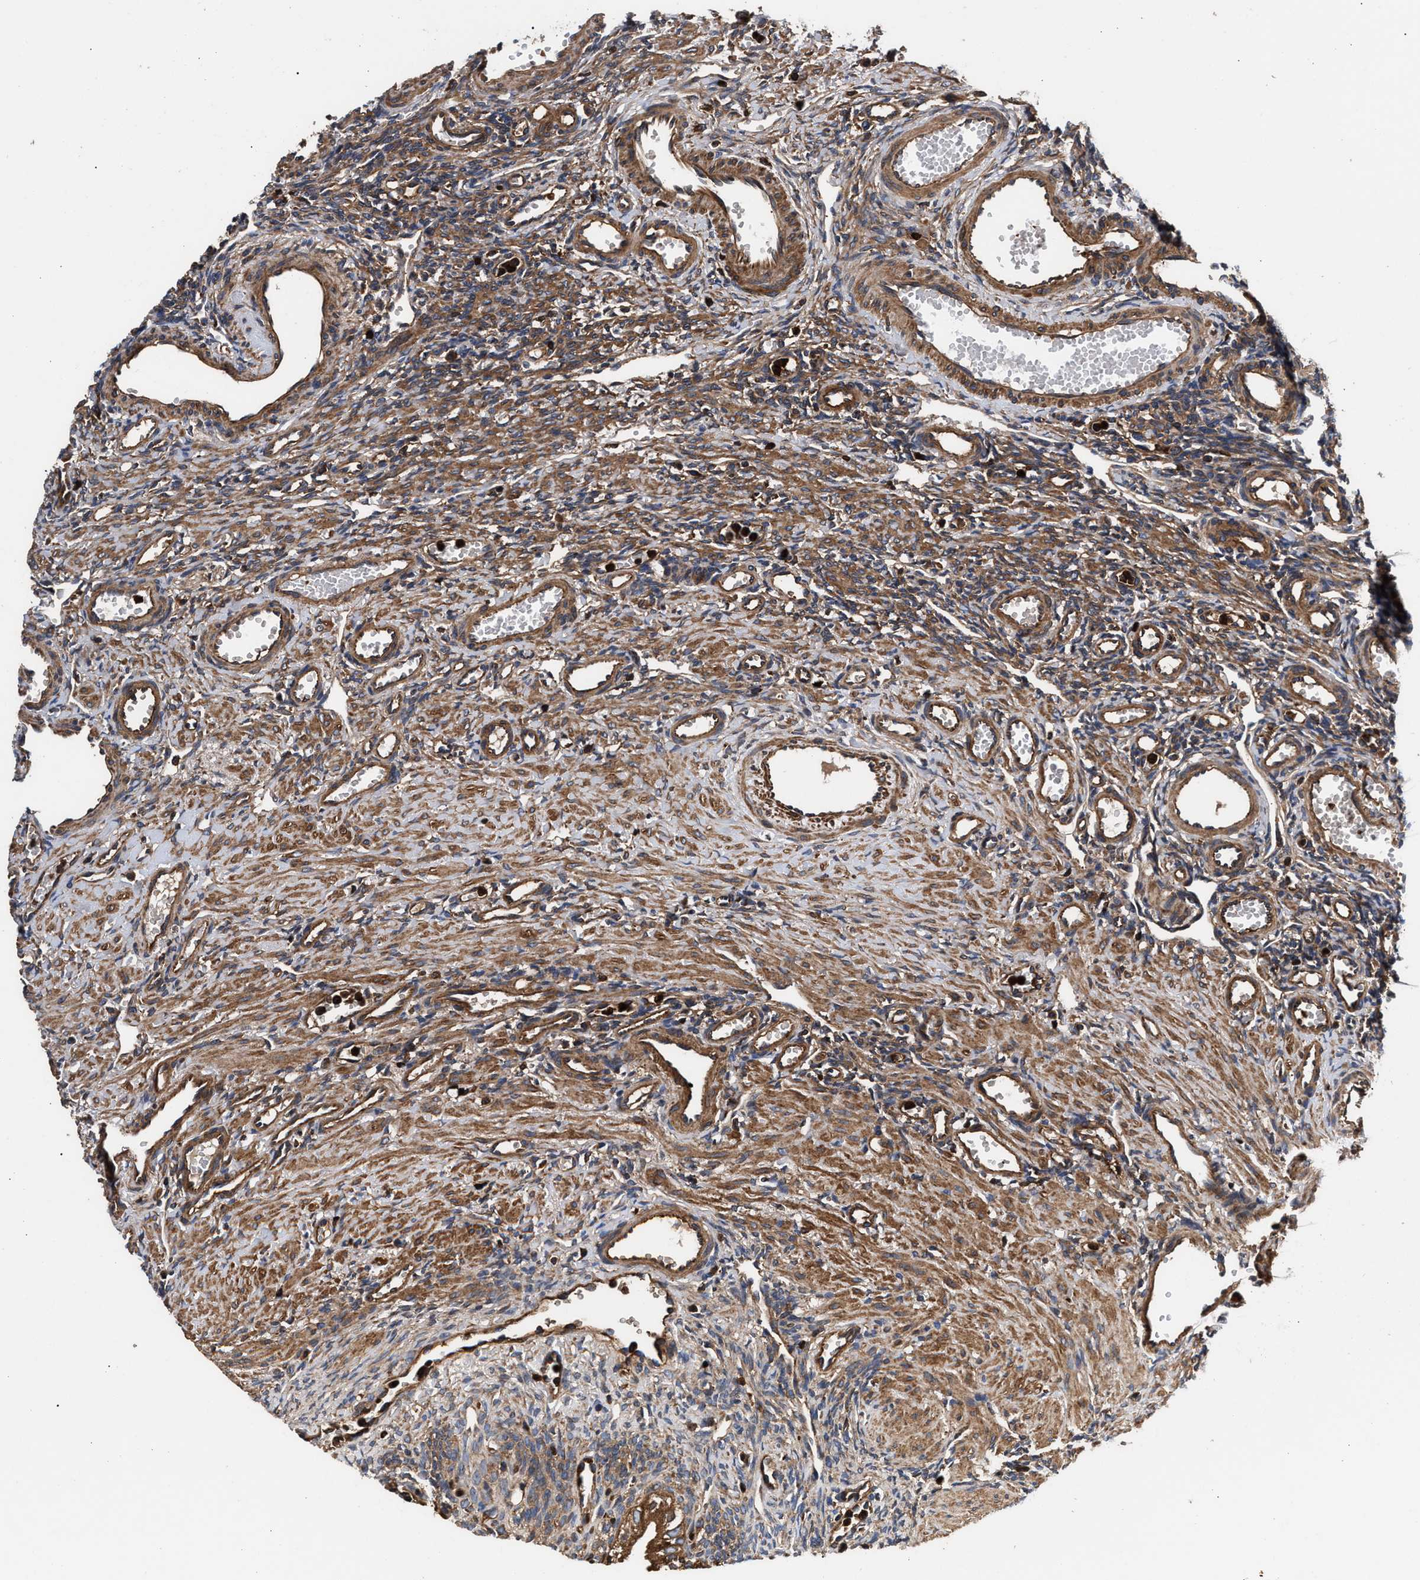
{"staining": {"intensity": "moderate", "quantity": ">75%", "location": "cytoplasmic/membranous"}, "tissue": "ovary", "cell_type": "Follicle cells", "image_type": "normal", "snomed": [{"axis": "morphology", "description": "Normal tissue, NOS"}, {"axis": "topography", "description": "Ovary"}], "caption": "High-power microscopy captured an IHC image of unremarkable ovary, revealing moderate cytoplasmic/membranous staining in approximately >75% of follicle cells.", "gene": "ENSG00000286112", "patient": {"sex": "female", "age": 33}}